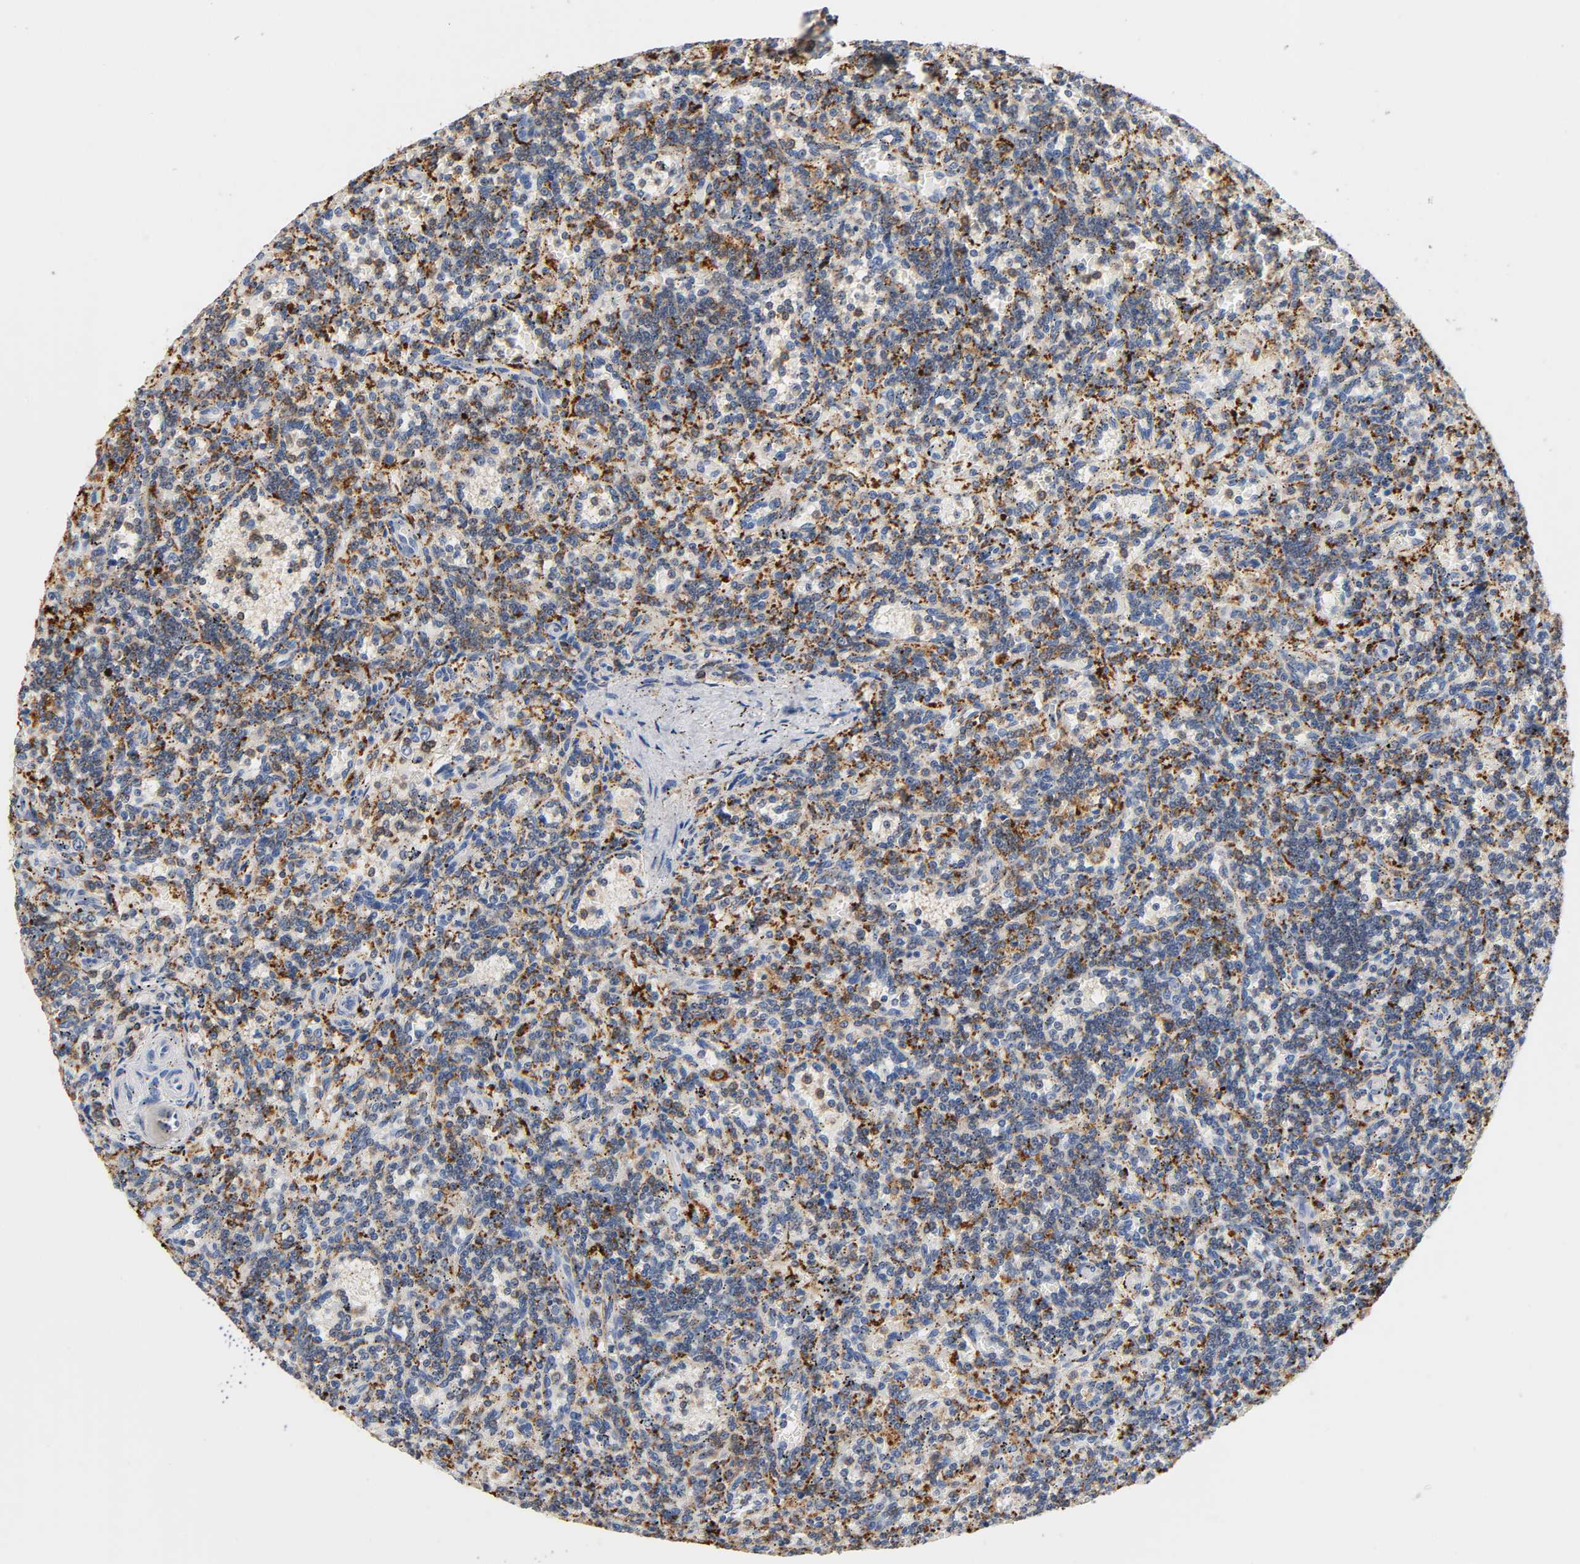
{"staining": {"intensity": "moderate", "quantity": "25%-75%", "location": "cytoplasmic/membranous"}, "tissue": "lymphoma", "cell_type": "Tumor cells", "image_type": "cancer", "snomed": [{"axis": "morphology", "description": "Malignant lymphoma, non-Hodgkin's type, Low grade"}, {"axis": "topography", "description": "Spleen"}], "caption": "Immunohistochemical staining of lymphoma shows medium levels of moderate cytoplasmic/membranous positivity in approximately 25%-75% of tumor cells. The staining is performed using DAB brown chromogen to label protein expression. The nuclei are counter-stained blue using hematoxylin.", "gene": "UCKL1", "patient": {"sex": "male", "age": 73}}